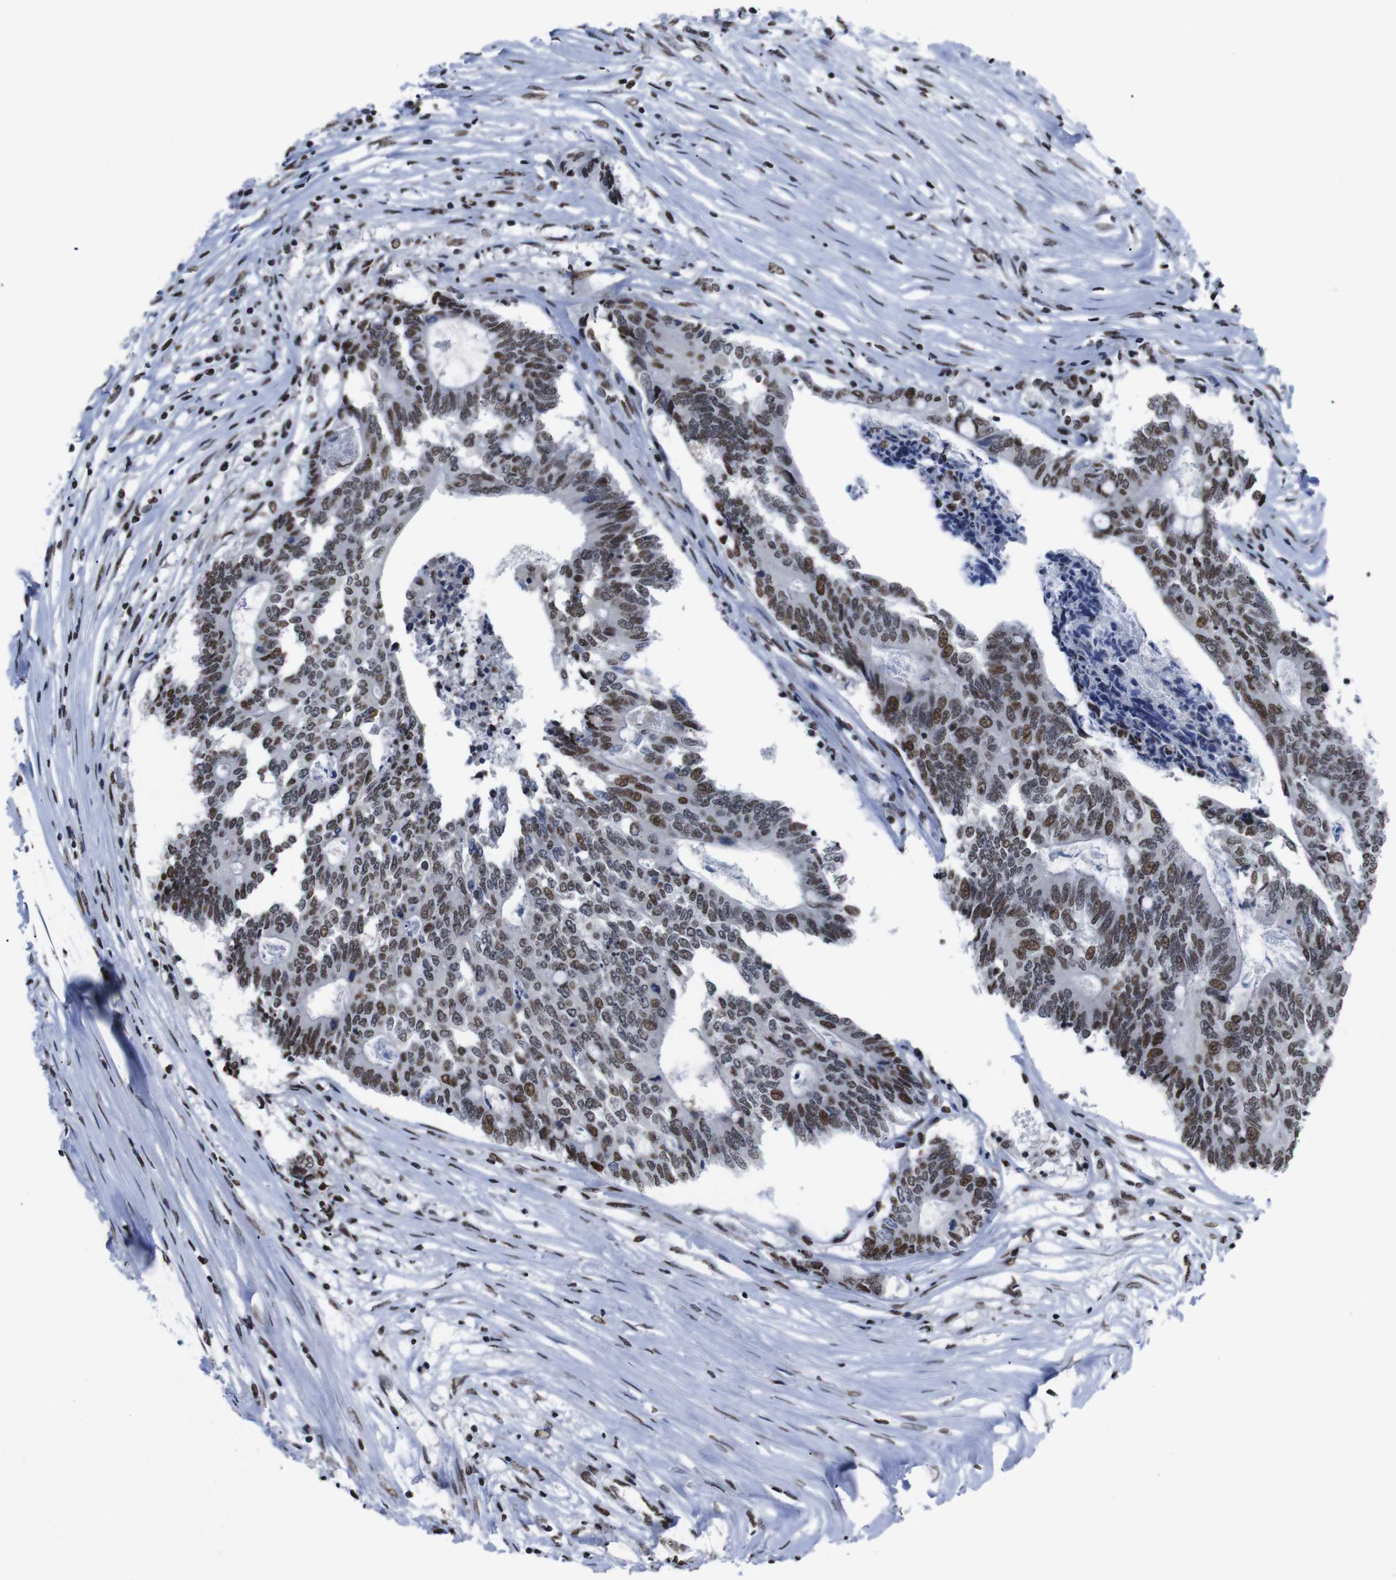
{"staining": {"intensity": "moderate", "quantity": ">75%", "location": "nuclear"}, "tissue": "colorectal cancer", "cell_type": "Tumor cells", "image_type": "cancer", "snomed": [{"axis": "morphology", "description": "Adenocarcinoma, NOS"}, {"axis": "topography", "description": "Rectum"}], "caption": "Immunohistochemical staining of human colorectal cancer exhibits medium levels of moderate nuclear positivity in about >75% of tumor cells. (DAB = brown stain, brightfield microscopy at high magnification).", "gene": "PIP4P2", "patient": {"sex": "male", "age": 63}}